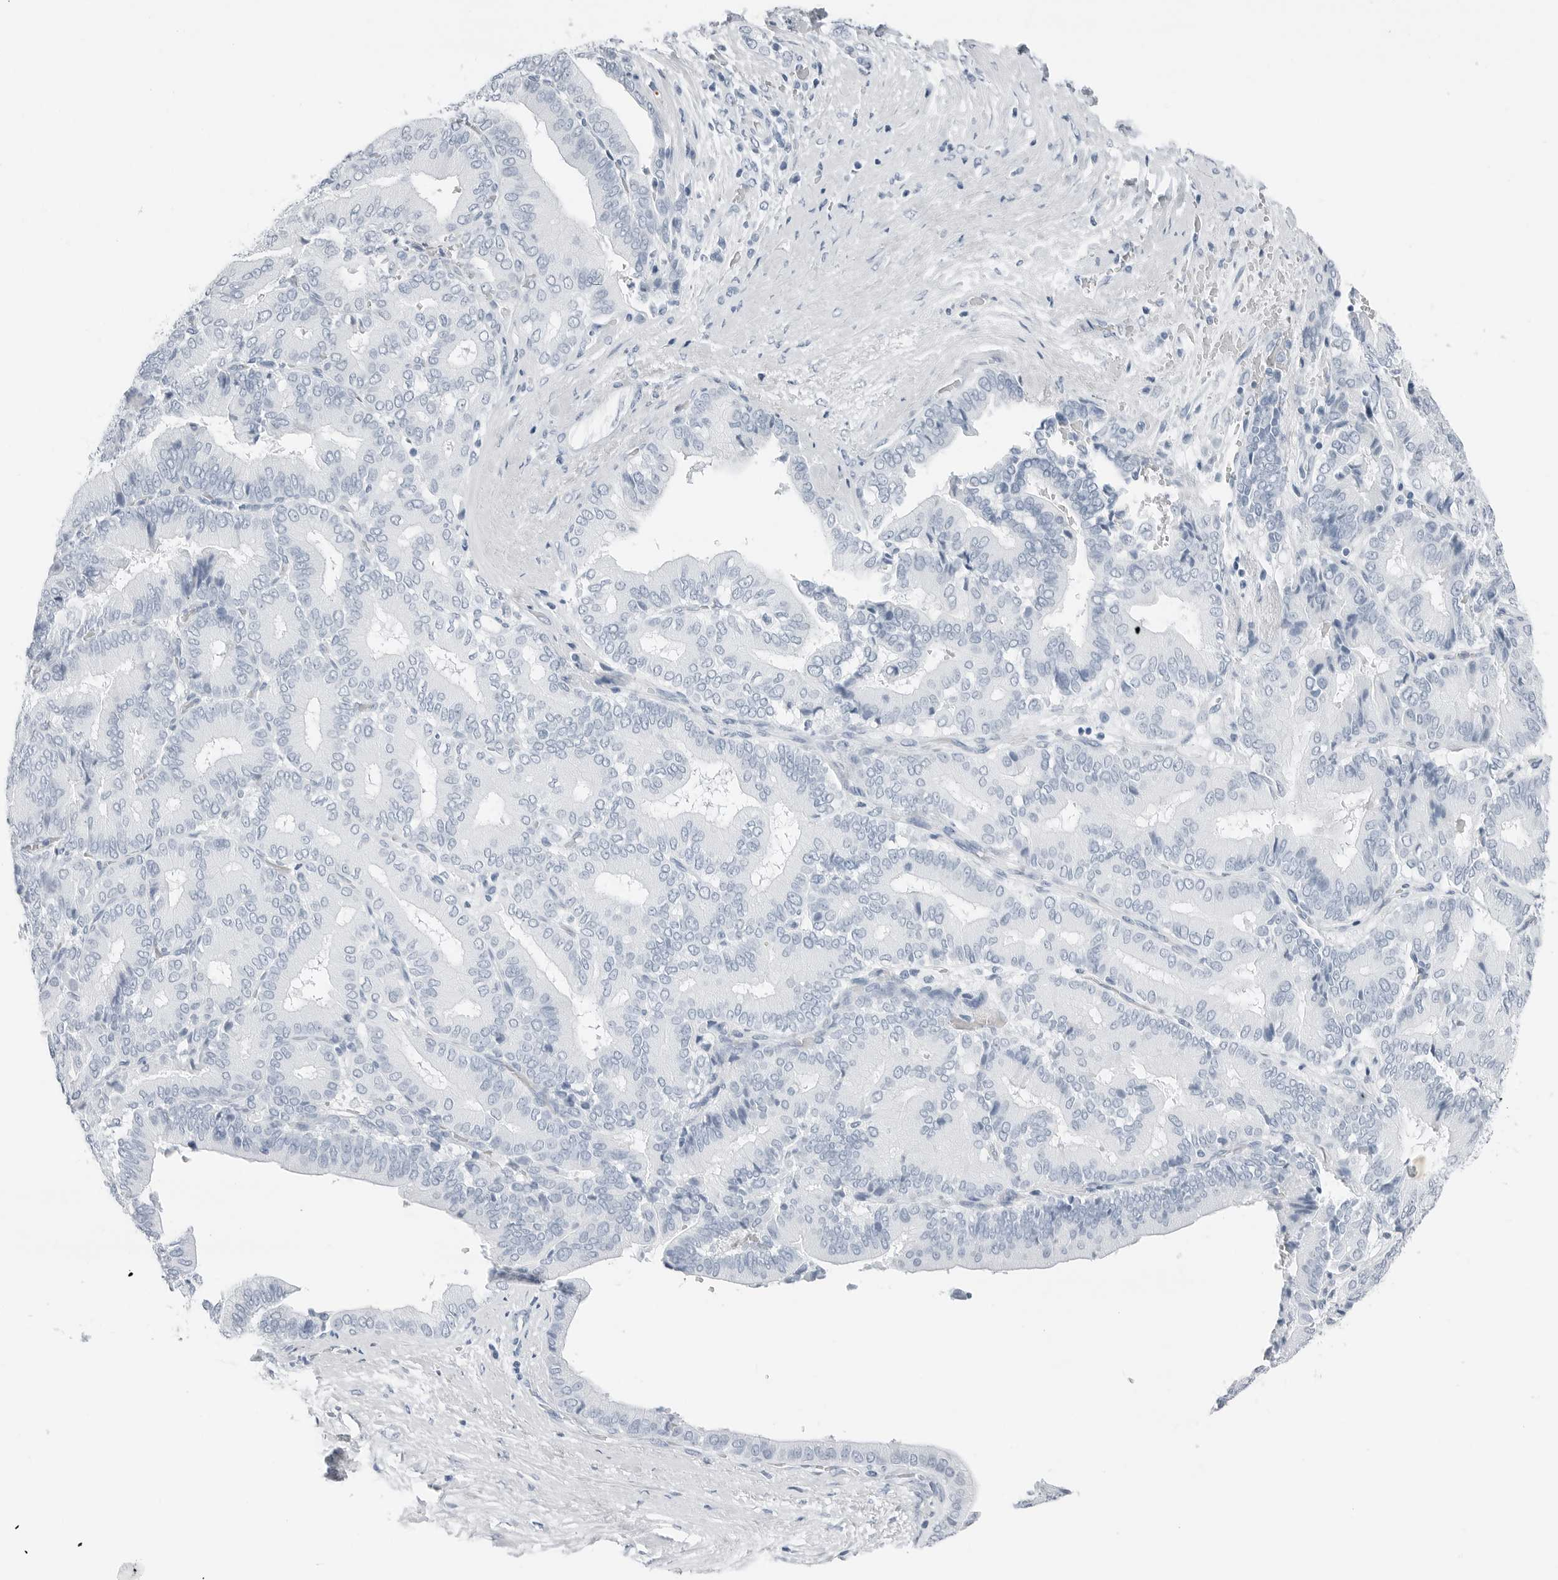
{"staining": {"intensity": "negative", "quantity": "none", "location": "none"}, "tissue": "liver cancer", "cell_type": "Tumor cells", "image_type": "cancer", "snomed": [{"axis": "morphology", "description": "Cholangiocarcinoma"}, {"axis": "topography", "description": "Liver"}], "caption": "High magnification brightfield microscopy of liver cancer (cholangiocarcinoma) stained with DAB (3,3'-diaminobenzidine) (brown) and counterstained with hematoxylin (blue): tumor cells show no significant staining. The staining was performed using DAB (3,3'-diaminobenzidine) to visualize the protein expression in brown, while the nuclei were stained in blue with hematoxylin (Magnification: 20x).", "gene": "SLPI", "patient": {"sex": "female", "age": 75}}